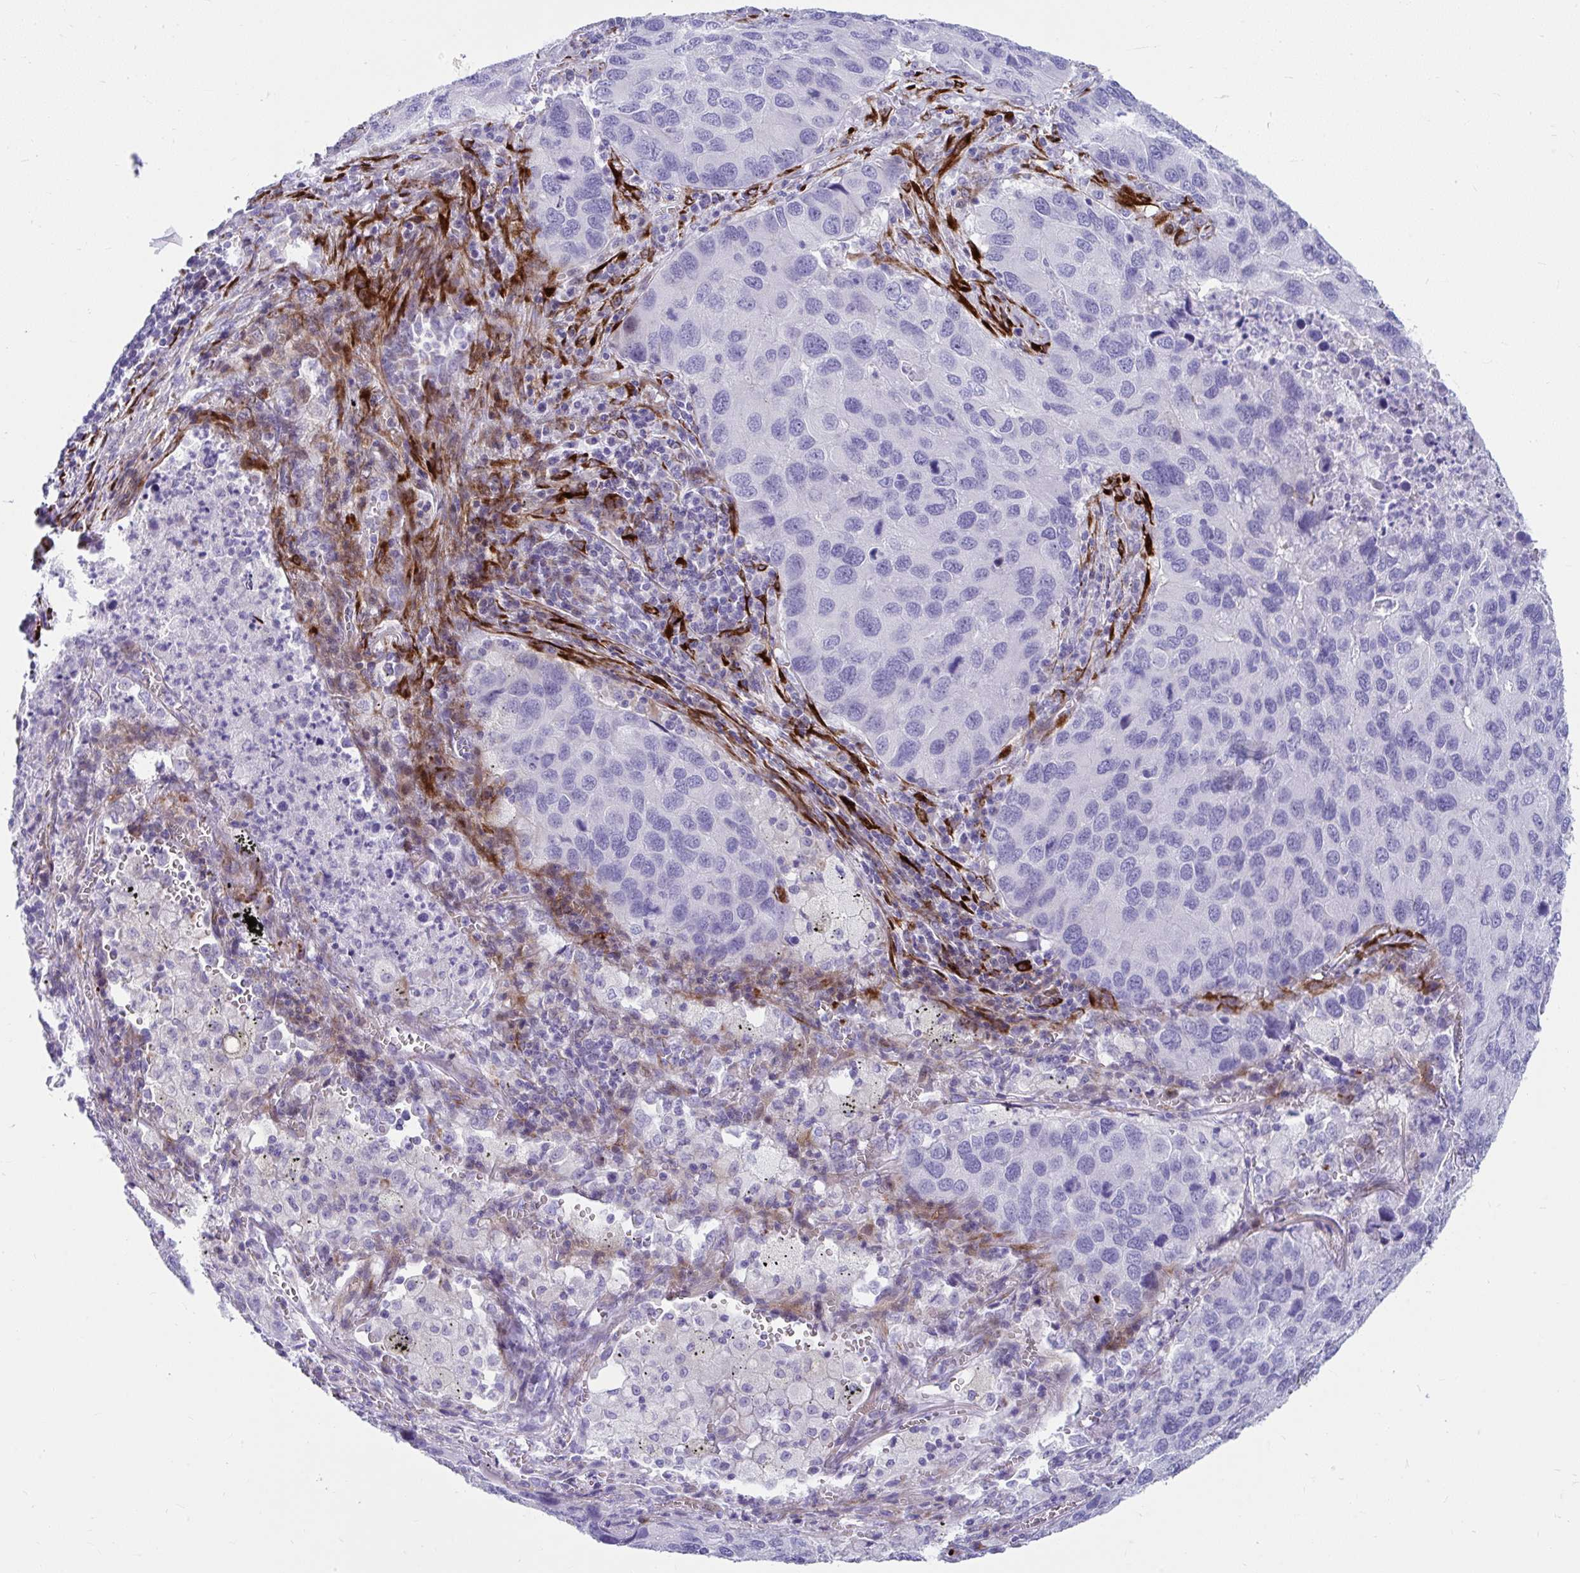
{"staining": {"intensity": "negative", "quantity": "none", "location": "none"}, "tissue": "lung cancer", "cell_type": "Tumor cells", "image_type": "cancer", "snomed": [{"axis": "morphology", "description": "Aneuploidy"}, {"axis": "morphology", "description": "Adenocarcinoma, NOS"}, {"axis": "topography", "description": "Lymph node"}, {"axis": "topography", "description": "Lung"}], "caption": "High power microscopy micrograph of an immunohistochemistry histopathology image of lung cancer (adenocarcinoma), revealing no significant expression in tumor cells. (DAB (3,3'-diaminobenzidine) immunohistochemistry, high magnification).", "gene": "GRXCR2", "patient": {"sex": "female", "age": 74}}